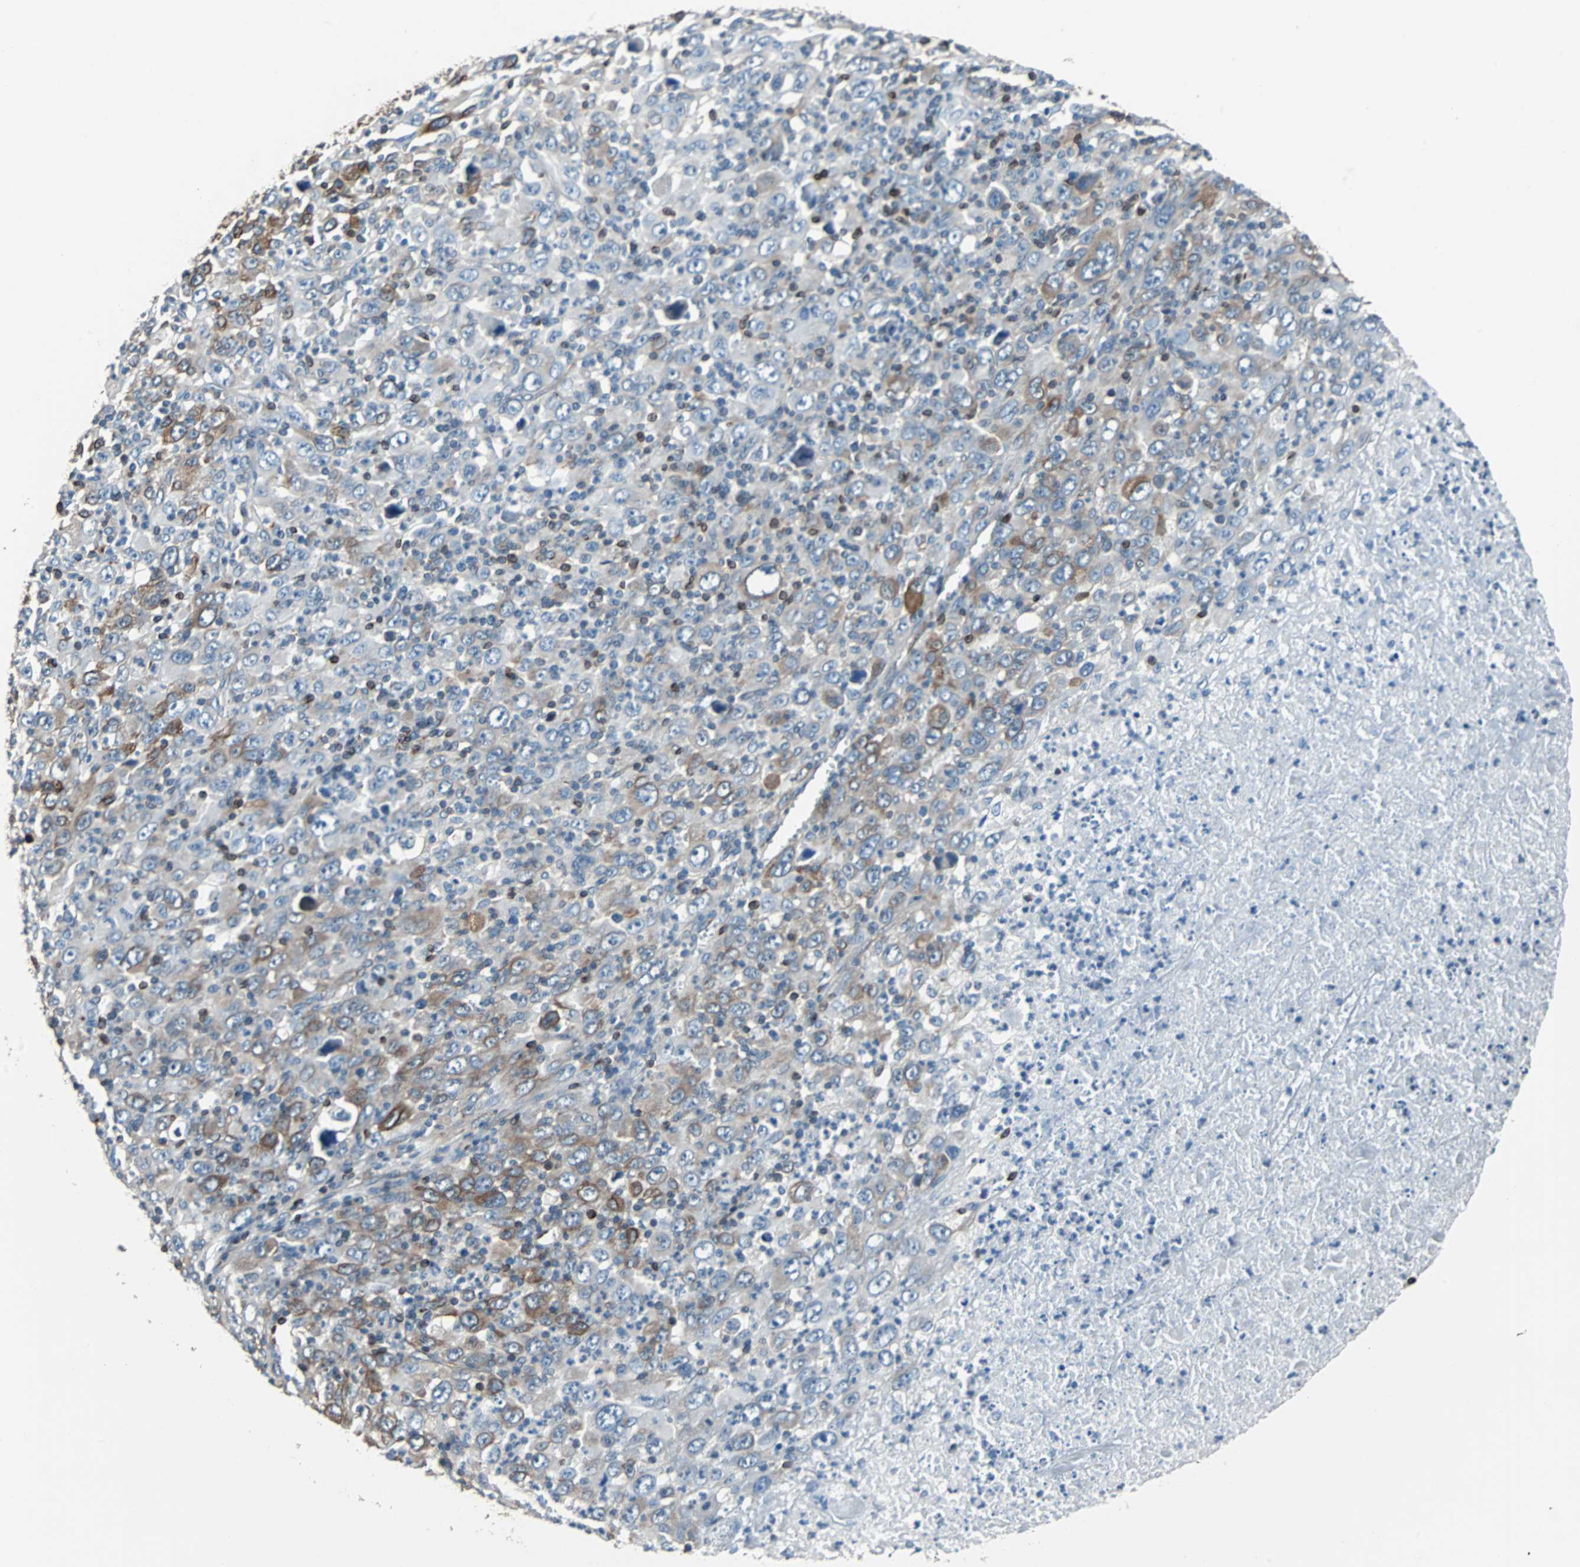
{"staining": {"intensity": "moderate", "quantity": "25%-75%", "location": "cytoplasmic/membranous"}, "tissue": "melanoma", "cell_type": "Tumor cells", "image_type": "cancer", "snomed": [{"axis": "morphology", "description": "Malignant melanoma, Metastatic site"}, {"axis": "topography", "description": "Skin"}], "caption": "There is medium levels of moderate cytoplasmic/membranous staining in tumor cells of malignant melanoma (metastatic site), as demonstrated by immunohistochemical staining (brown color).", "gene": "PBXIP1", "patient": {"sex": "female", "age": 56}}